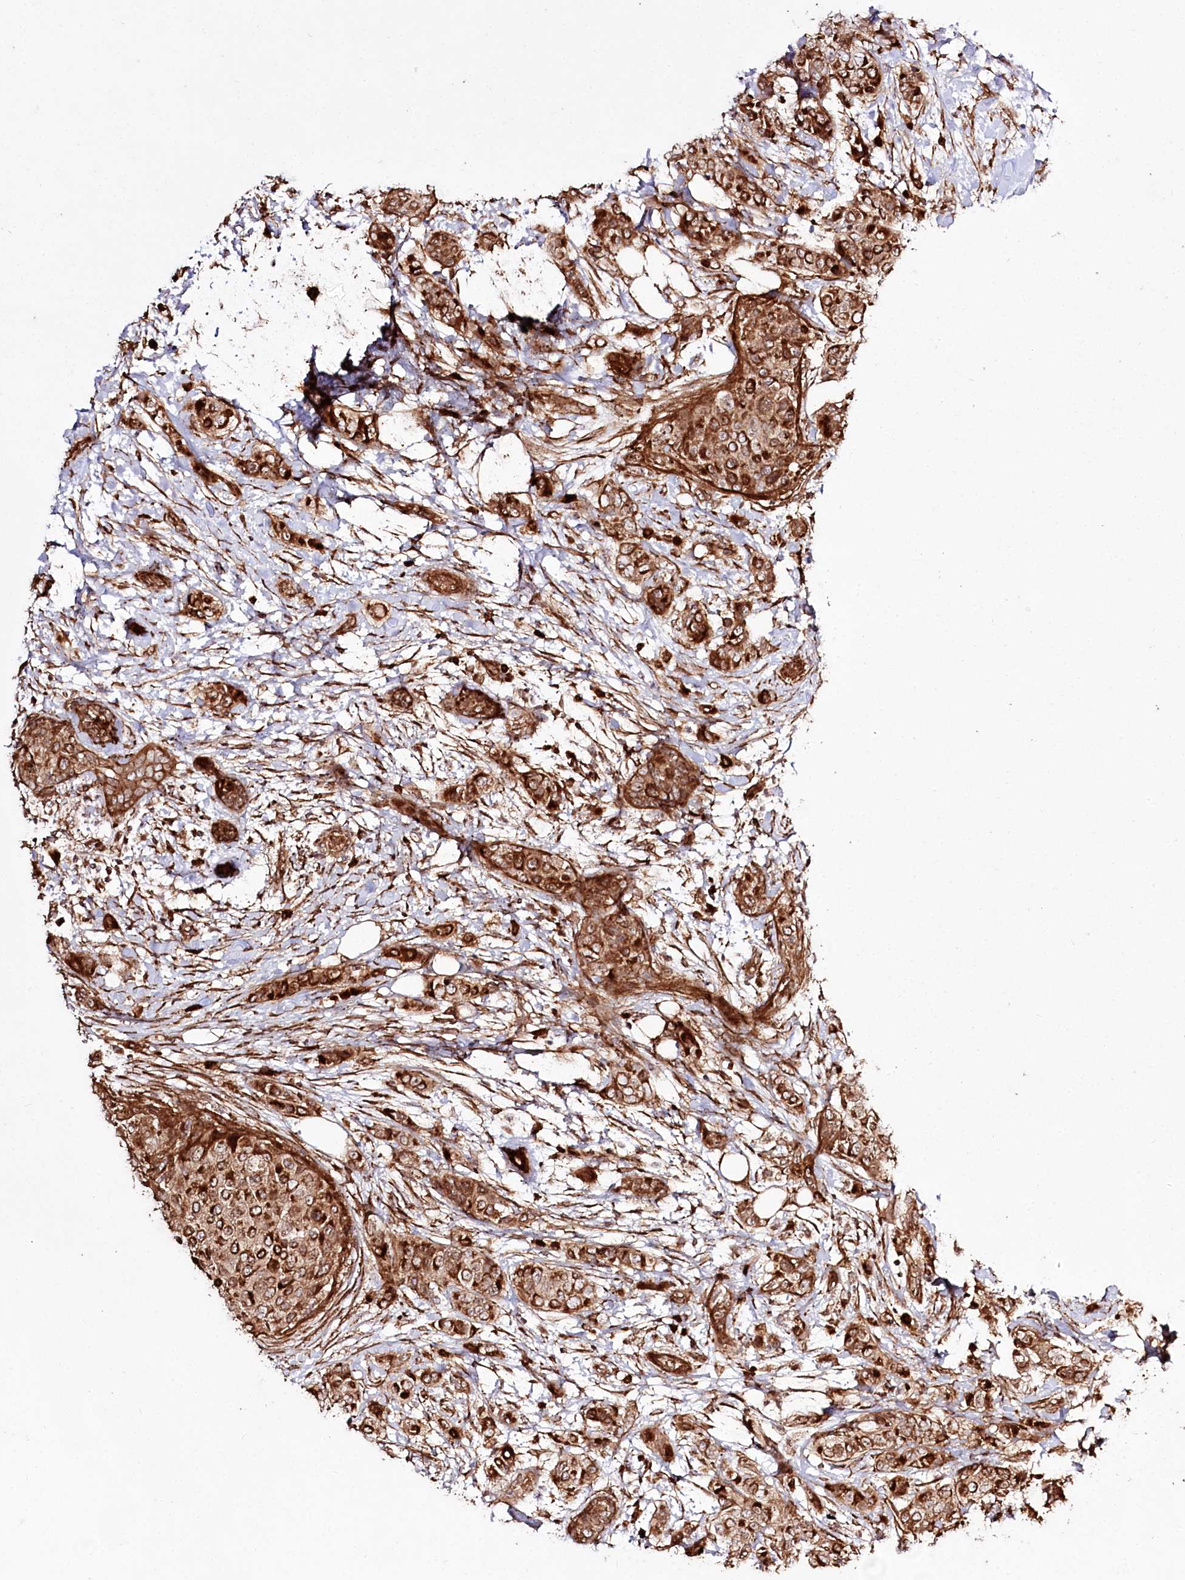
{"staining": {"intensity": "strong", "quantity": ">75%", "location": "cytoplasmic/membranous"}, "tissue": "breast cancer", "cell_type": "Tumor cells", "image_type": "cancer", "snomed": [{"axis": "morphology", "description": "Lobular carcinoma"}, {"axis": "topography", "description": "Breast"}], "caption": "Lobular carcinoma (breast) stained with DAB (3,3'-diaminobenzidine) immunohistochemistry demonstrates high levels of strong cytoplasmic/membranous staining in about >75% of tumor cells. (DAB IHC with brightfield microscopy, high magnification).", "gene": "REXO2", "patient": {"sex": "female", "age": 51}}